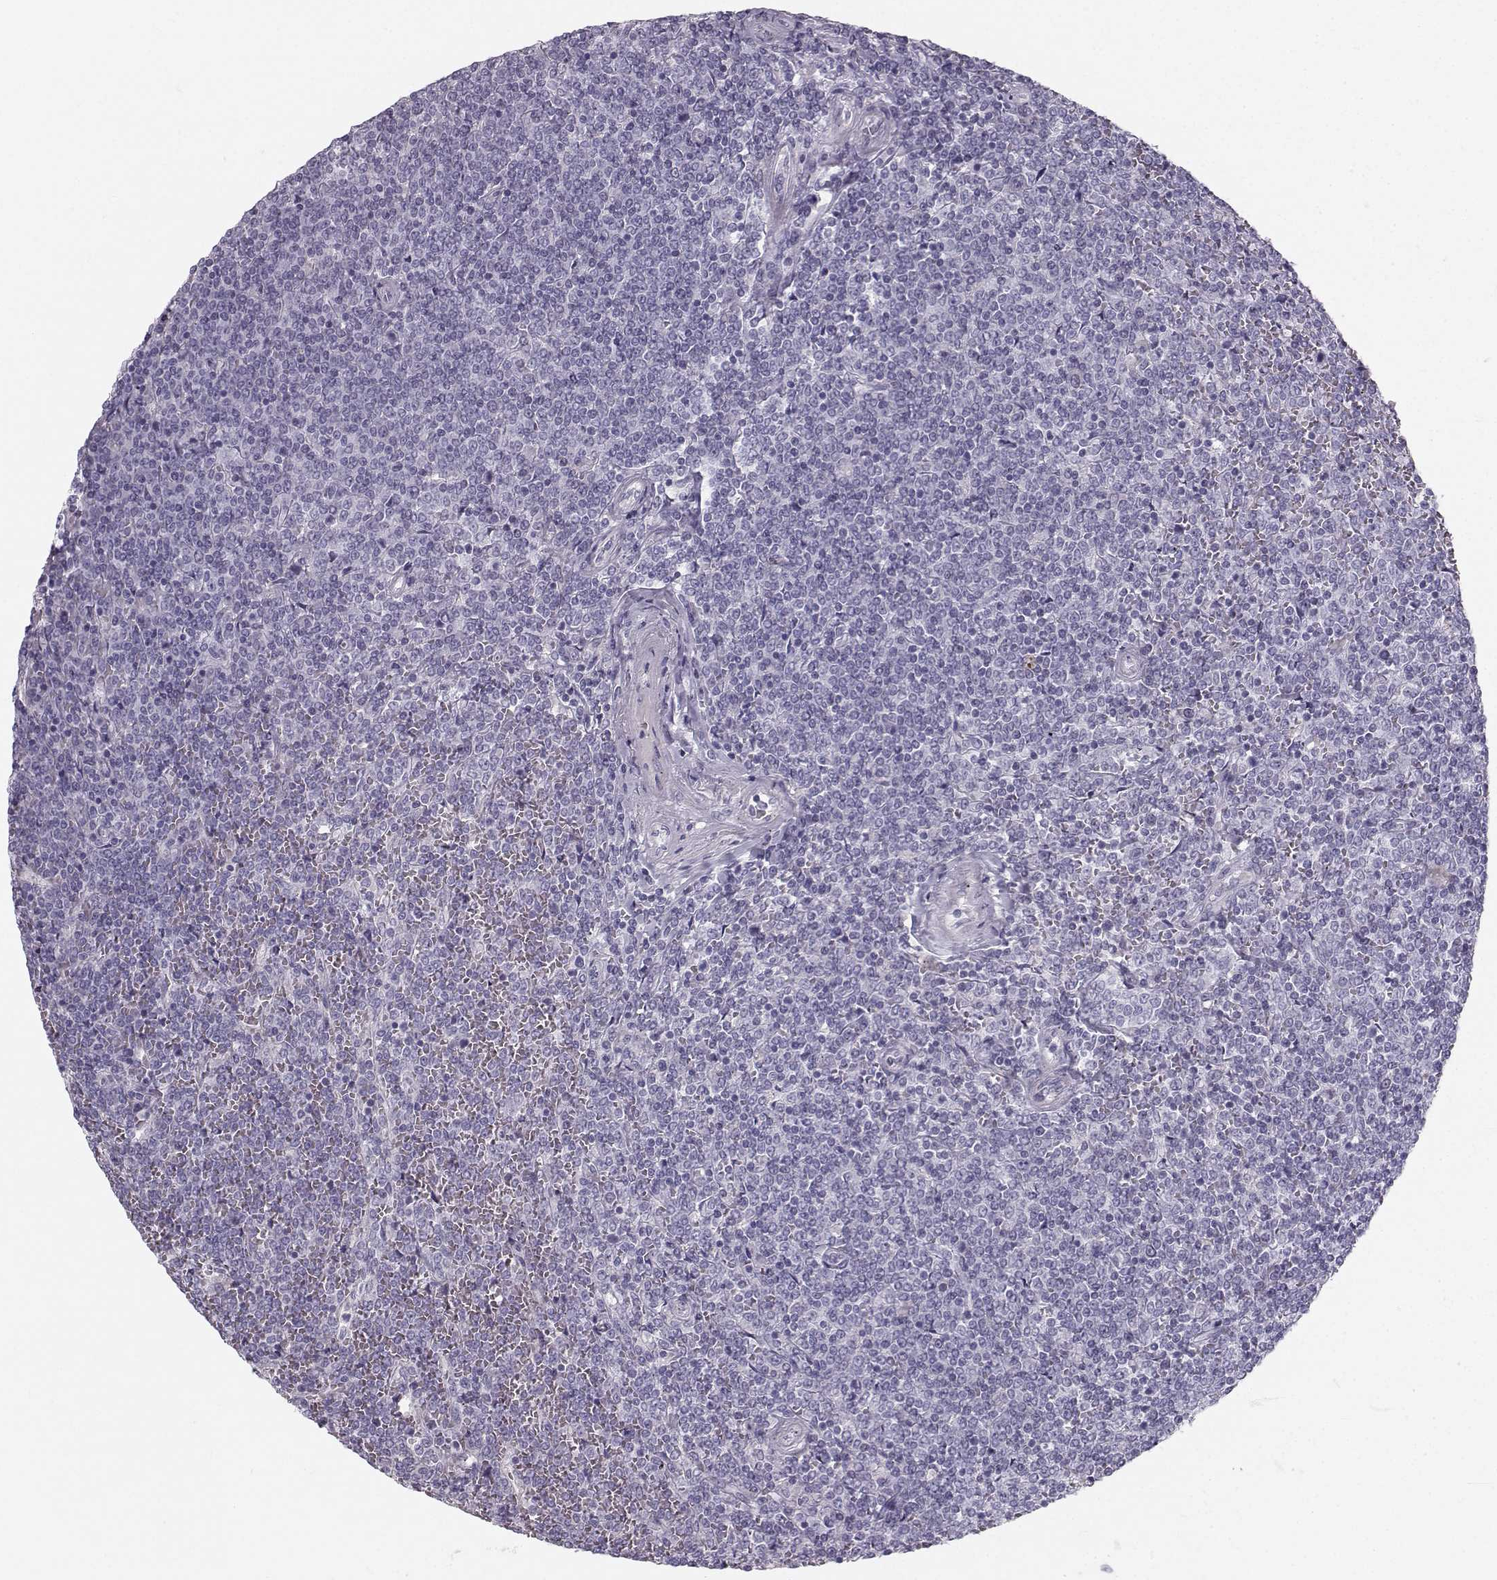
{"staining": {"intensity": "negative", "quantity": "none", "location": "none"}, "tissue": "lymphoma", "cell_type": "Tumor cells", "image_type": "cancer", "snomed": [{"axis": "morphology", "description": "Malignant lymphoma, non-Hodgkin's type, Low grade"}, {"axis": "topography", "description": "Spleen"}], "caption": "The histopathology image exhibits no significant expression in tumor cells of low-grade malignant lymphoma, non-Hodgkin's type.", "gene": "CASR", "patient": {"sex": "female", "age": 19}}